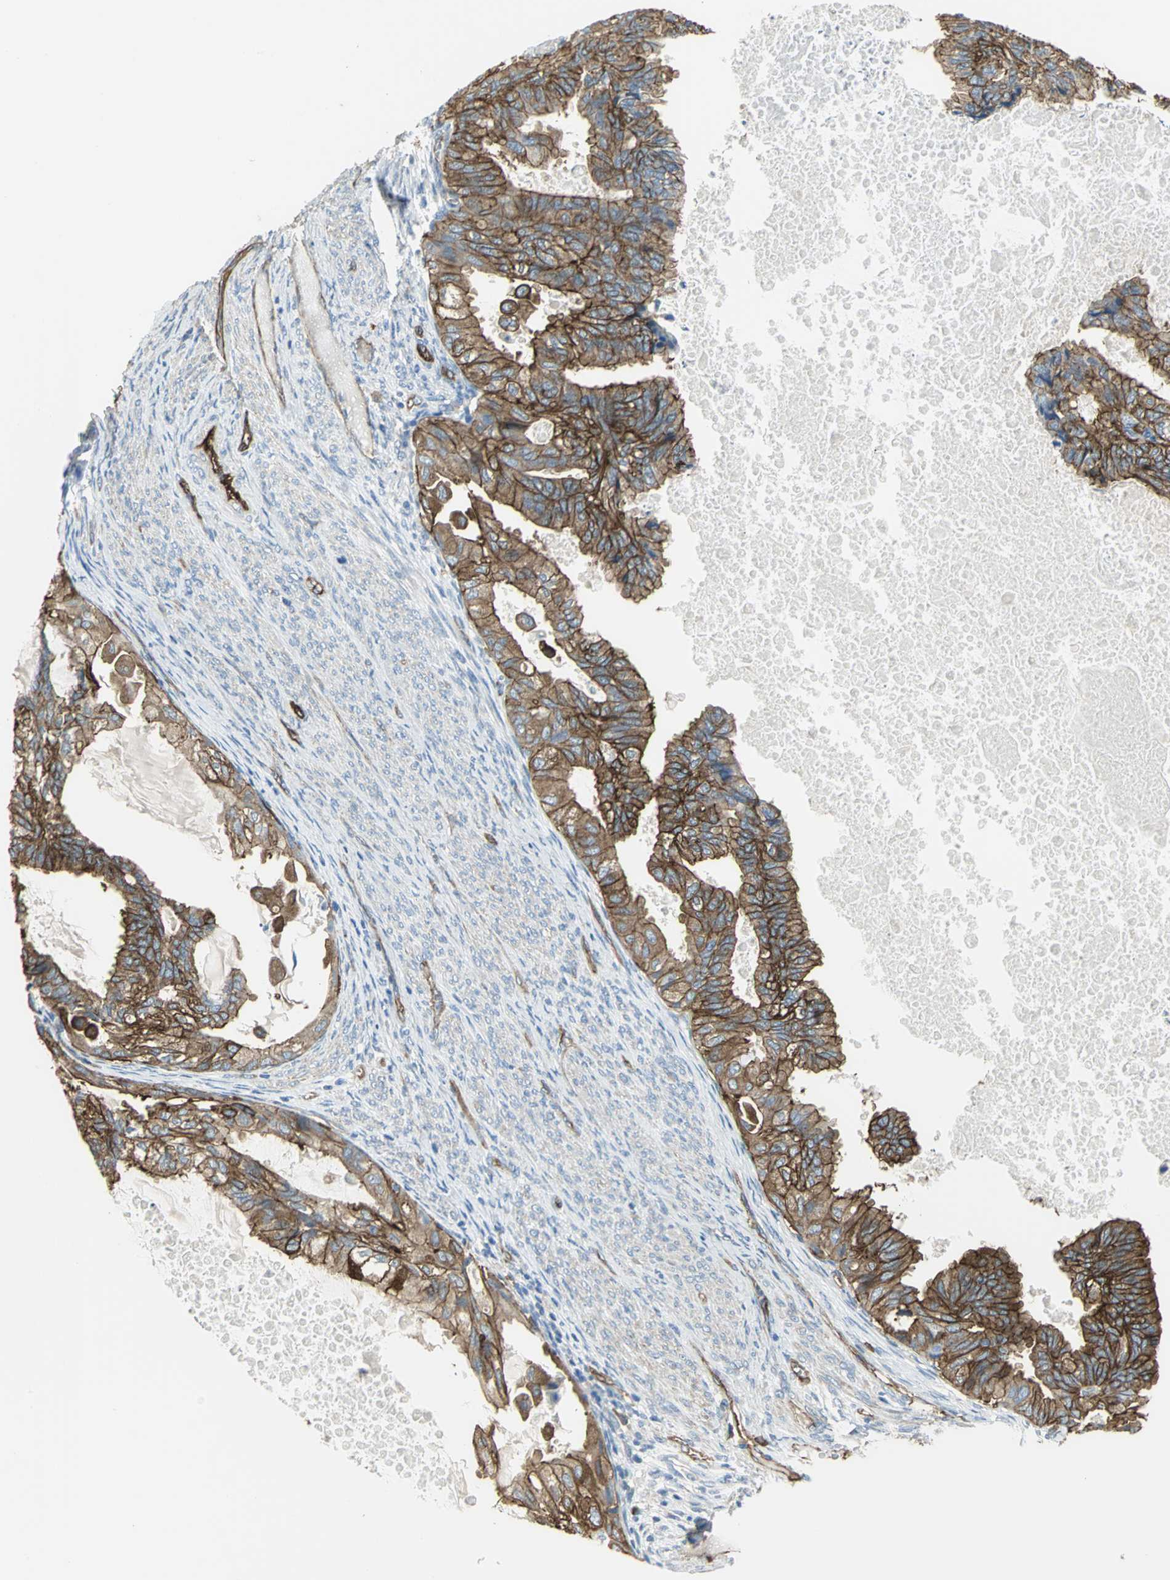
{"staining": {"intensity": "strong", "quantity": ">75%", "location": "cytoplasmic/membranous"}, "tissue": "cervical cancer", "cell_type": "Tumor cells", "image_type": "cancer", "snomed": [{"axis": "morphology", "description": "Normal tissue, NOS"}, {"axis": "morphology", "description": "Adenocarcinoma, NOS"}, {"axis": "topography", "description": "Cervix"}, {"axis": "topography", "description": "Endometrium"}], "caption": "Human adenocarcinoma (cervical) stained with a protein marker demonstrates strong staining in tumor cells.", "gene": "FLNB", "patient": {"sex": "female", "age": 86}}